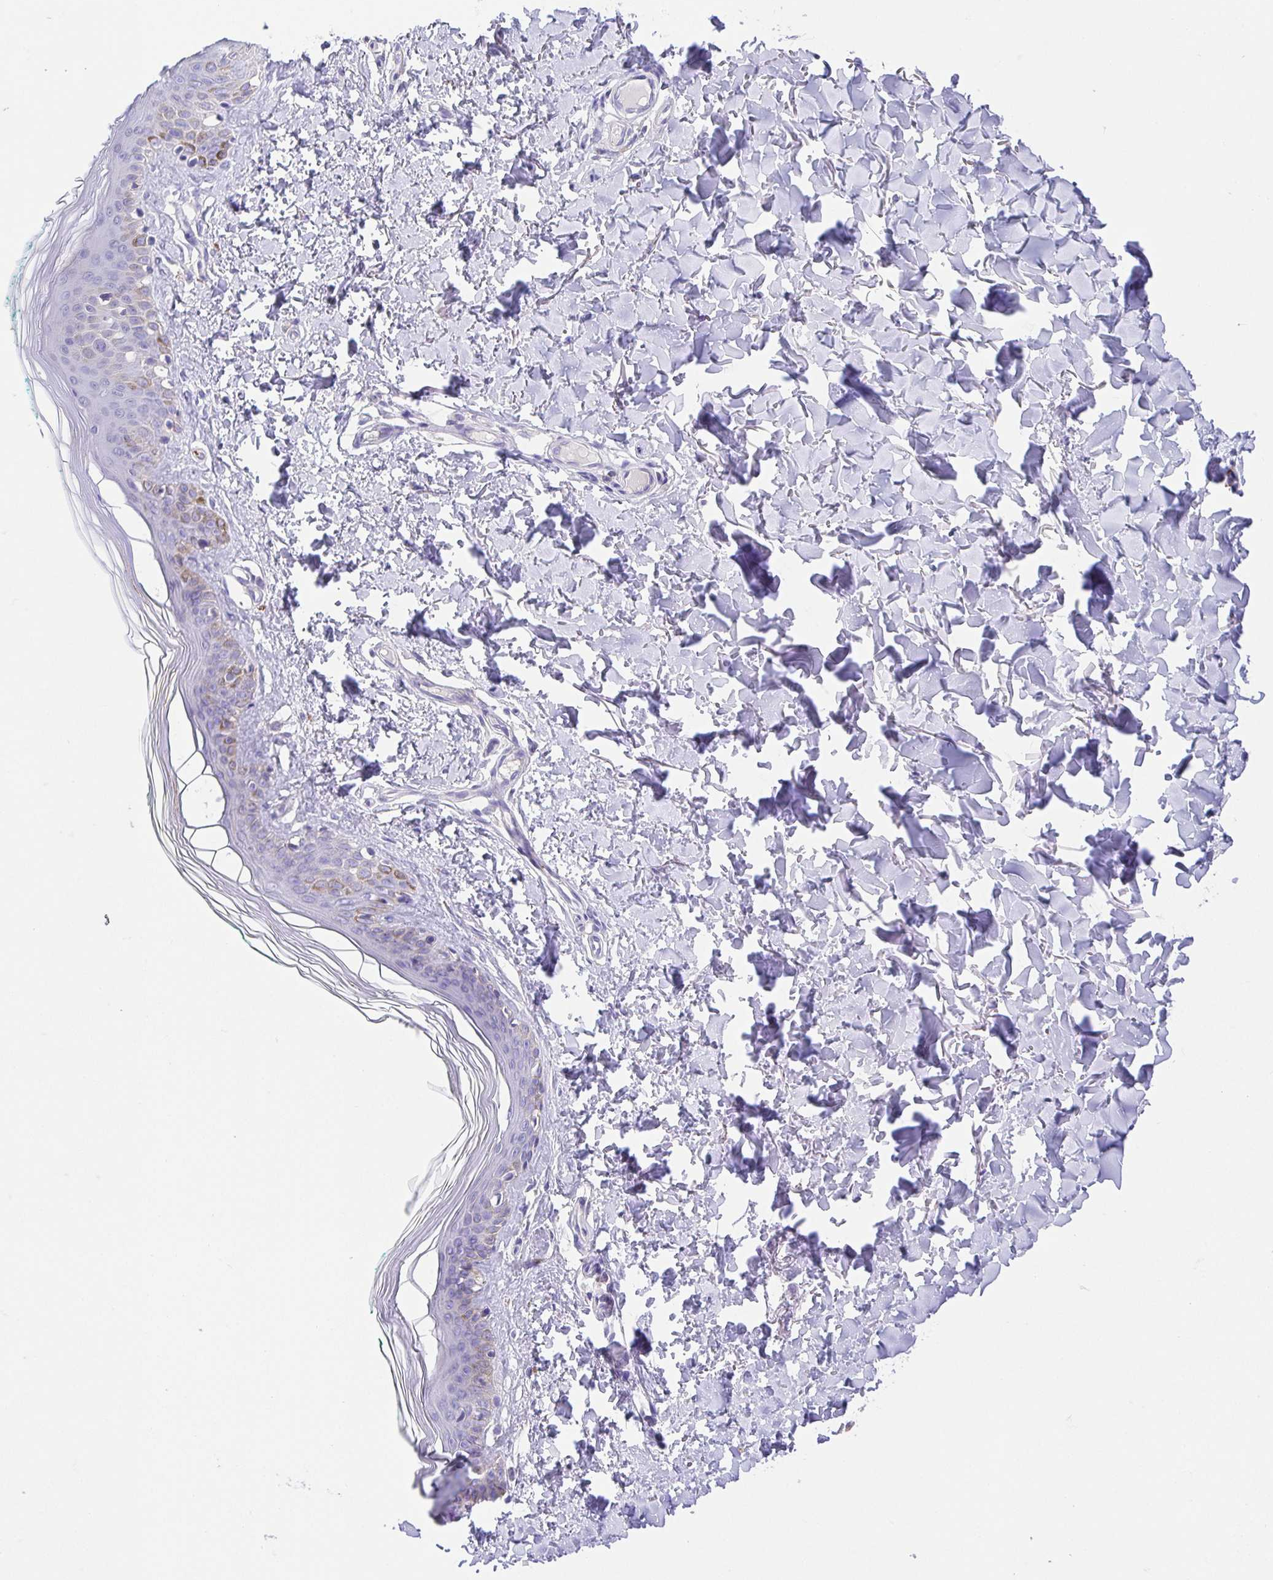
{"staining": {"intensity": "negative", "quantity": "none", "location": "none"}, "tissue": "skin", "cell_type": "Fibroblasts", "image_type": "normal", "snomed": [{"axis": "morphology", "description": "Normal tissue, NOS"}, {"axis": "topography", "description": "Skin"}, {"axis": "topography", "description": "Peripheral nerve tissue"}], "caption": "Micrograph shows no significant protein expression in fibroblasts of benign skin.", "gene": "PRR14L", "patient": {"sex": "female", "age": 45}}